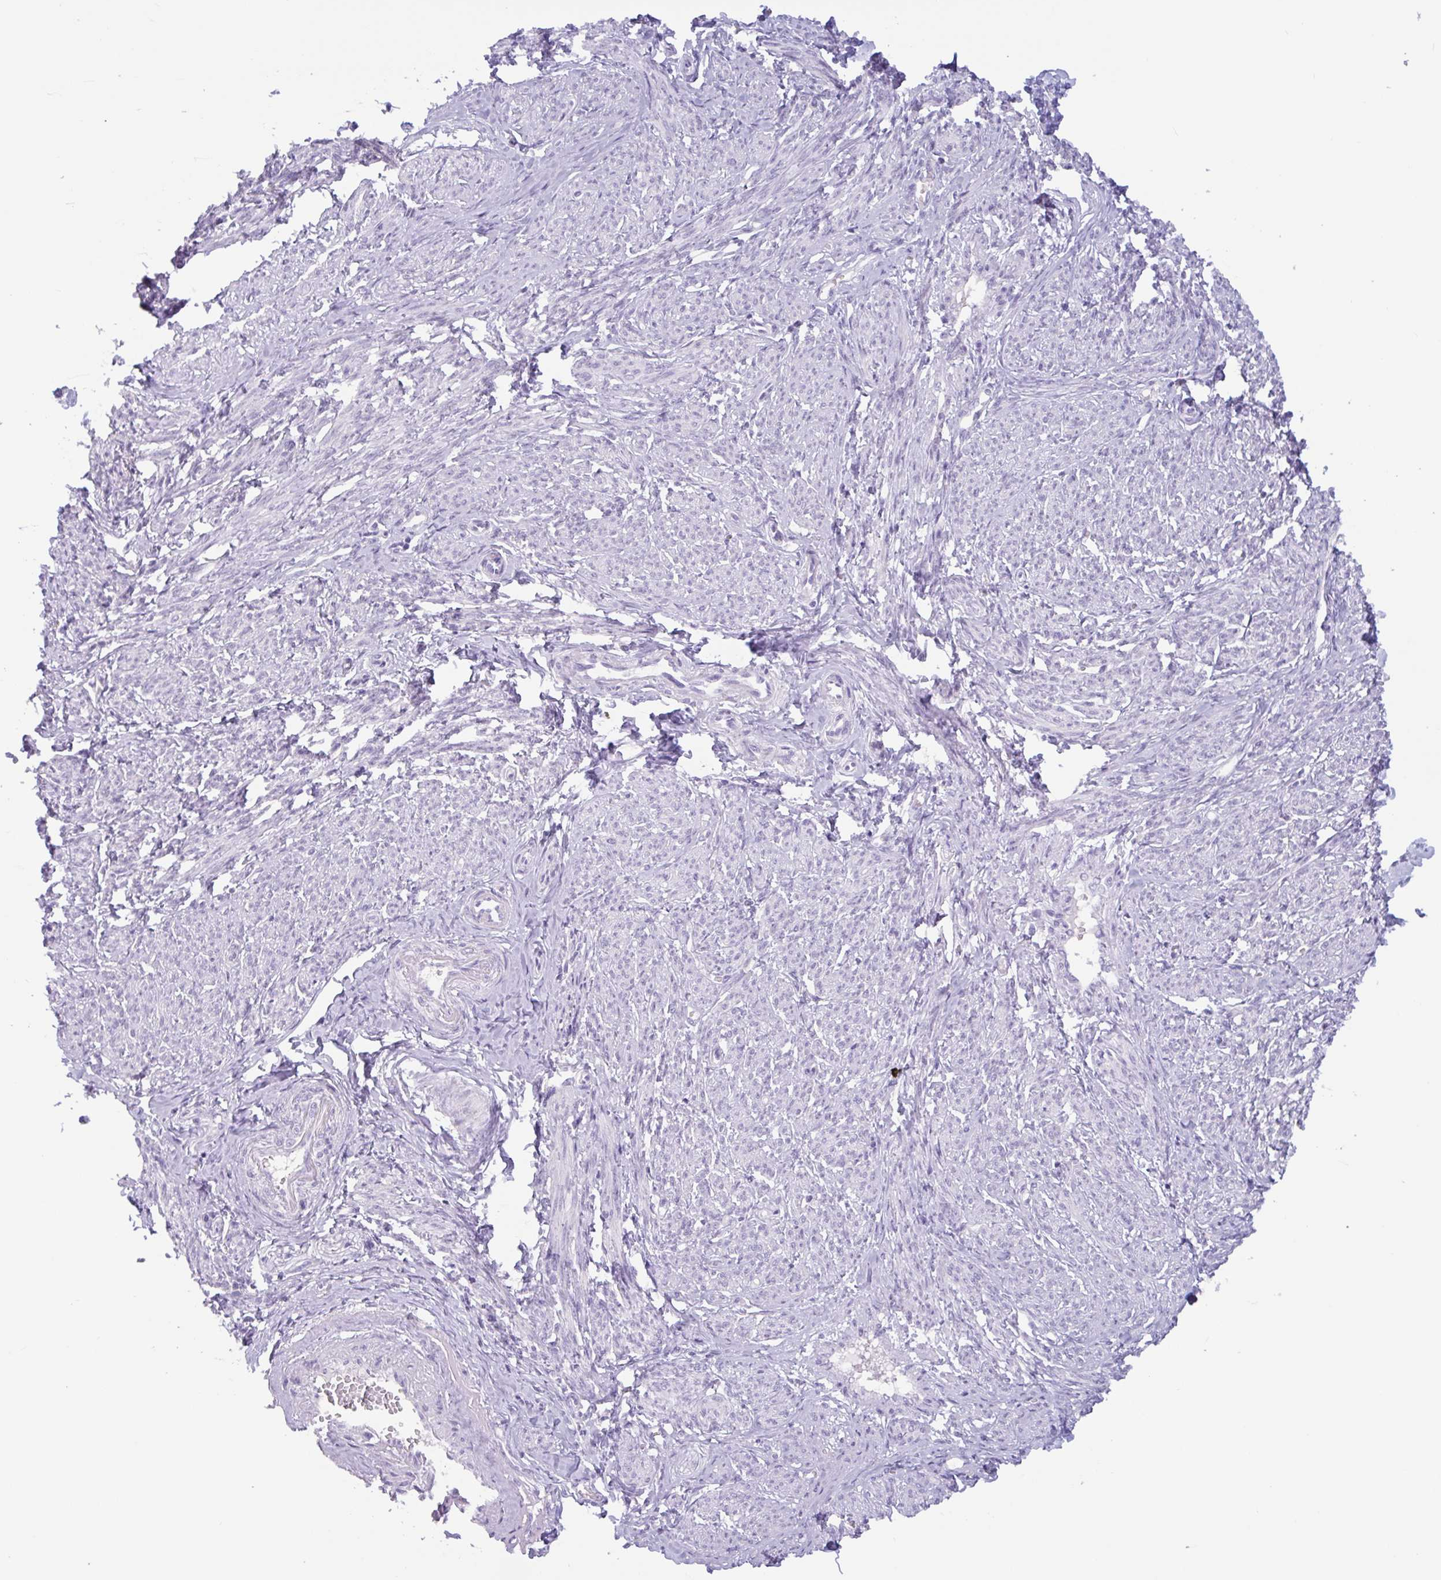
{"staining": {"intensity": "negative", "quantity": "none", "location": "none"}, "tissue": "smooth muscle", "cell_type": "Smooth muscle cells", "image_type": "normal", "snomed": [{"axis": "morphology", "description": "Normal tissue, NOS"}, {"axis": "topography", "description": "Smooth muscle"}], "caption": "Image shows no protein expression in smooth muscle cells of normal smooth muscle.", "gene": "CTSE", "patient": {"sex": "female", "age": 65}}